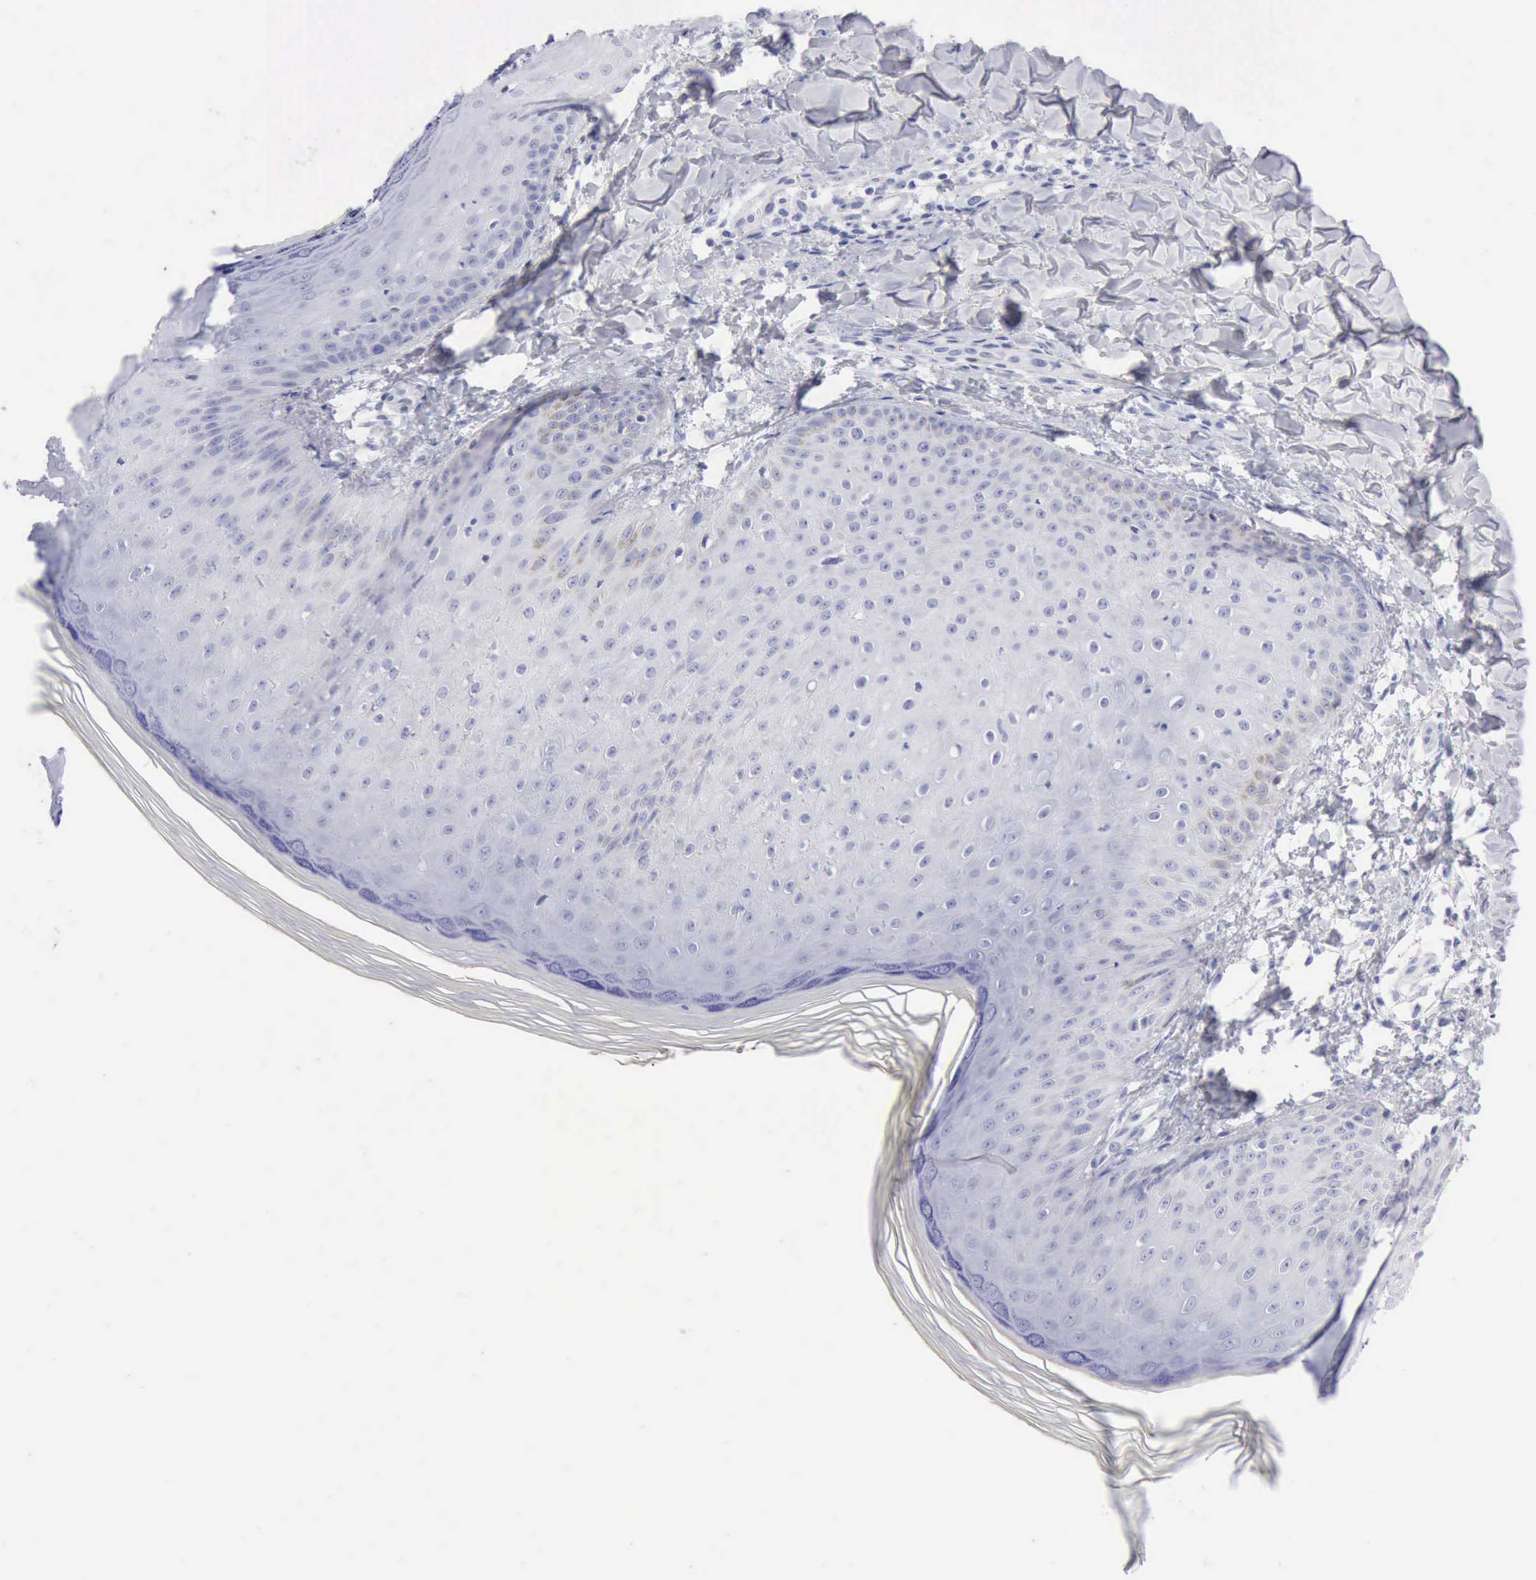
{"staining": {"intensity": "negative", "quantity": "none", "location": "none"}, "tissue": "skin", "cell_type": "Epidermal cells", "image_type": "normal", "snomed": [{"axis": "morphology", "description": "Normal tissue, NOS"}, {"axis": "morphology", "description": "Inflammation, NOS"}, {"axis": "topography", "description": "Soft tissue"}, {"axis": "topography", "description": "Anal"}], "caption": "High power microscopy micrograph of an IHC image of normal skin, revealing no significant expression in epidermal cells.", "gene": "ANGEL1", "patient": {"sex": "female", "age": 15}}